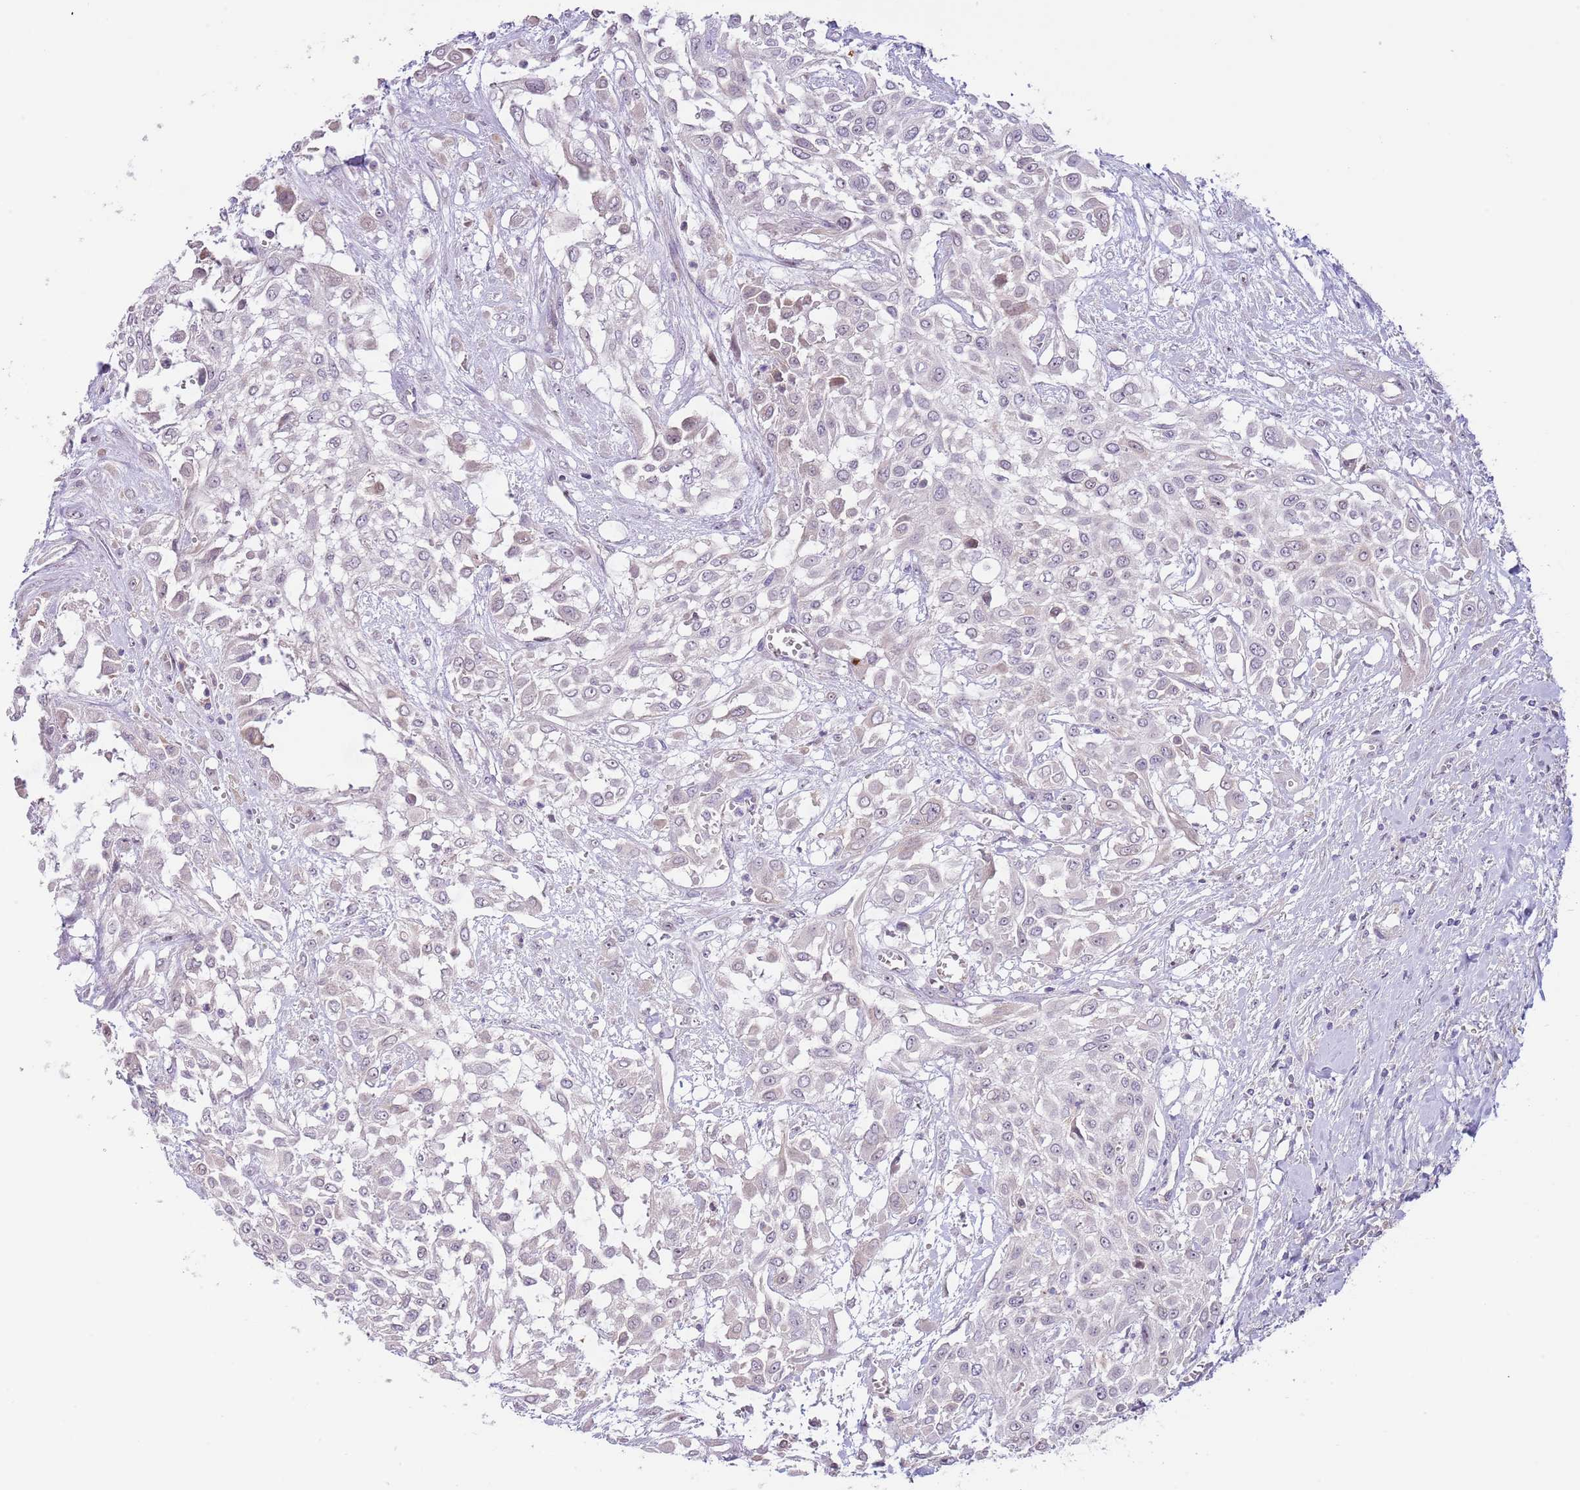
{"staining": {"intensity": "negative", "quantity": "none", "location": "none"}, "tissue": "urothelial cancer", "cell_type": "Tumor cells", "image_type": "cancer", "snomed": [{"axis": "morphology", "description": "Urothelial carcinoma, High grade"}, {"axis": "topography", "description": "Urinary bladder"}], "caption": "There is no significant positivity in tumor cells of urothelial cancer.", "gene": "AP1S2", "patient": {"sex": "male", "age": 57}}